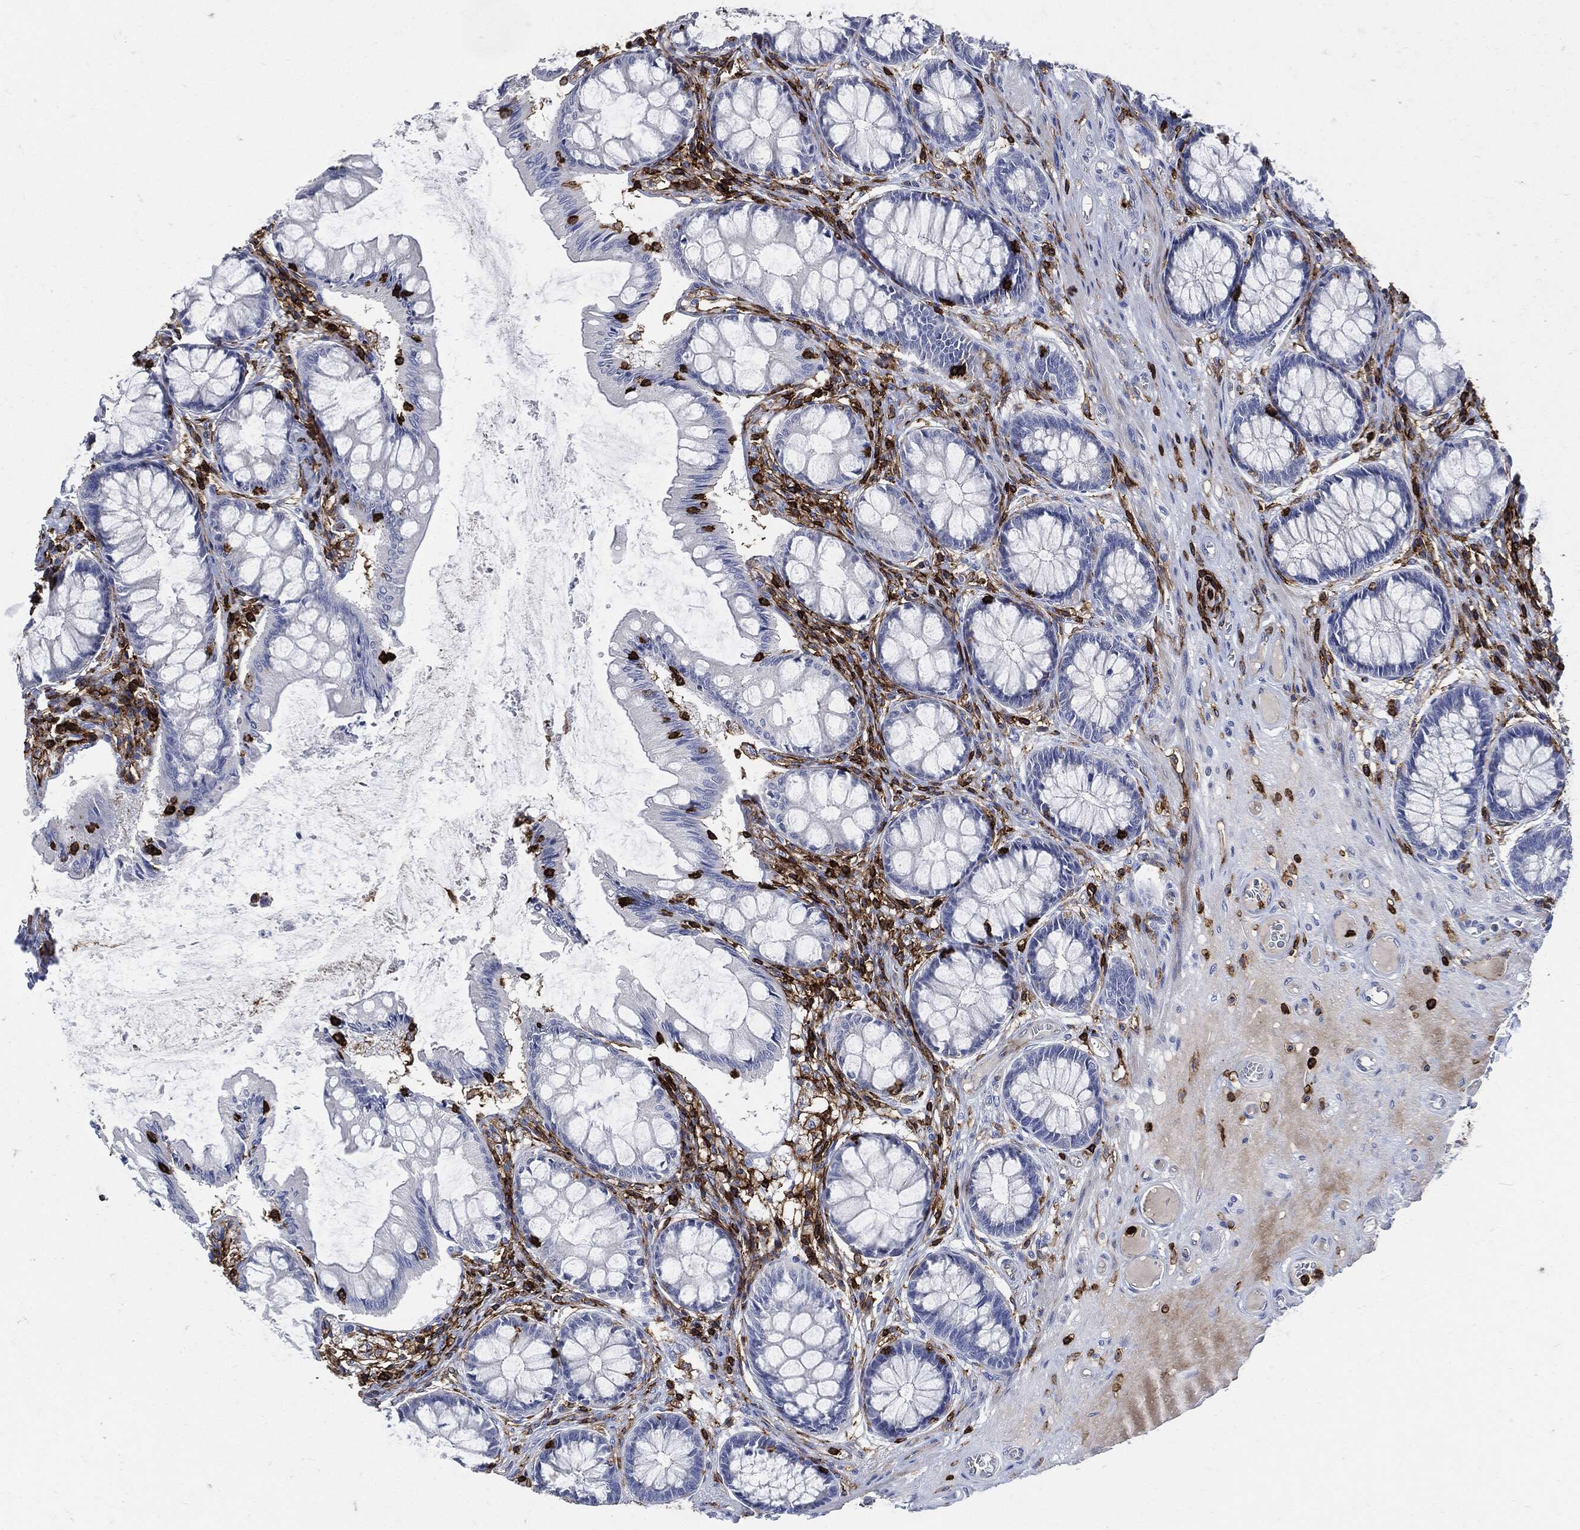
{"staining": {"intensity": "negative", "quantity": "none", "location": "none"}, "tissue": "colon", "cell_type": "Endothelial cells", "image_type": "normal", "snomed": [{"axis": "morphology", "description": "Normal tissue, NOS"}, {"axis": "topography", "description": "Colon"}], "caption": "Immunohistochemistry (IHC) image of unremarkable colon stained for a protein (brown), which exhibits no expression in endothelial cells. Brightfield microscopy of immunohistochemistry (IHC) stained with DAB (brown) and hematoxylin (blue), captured at high magnification.", "gene": "PTPRC", "patient": {"sex": "female", "age": 65}}